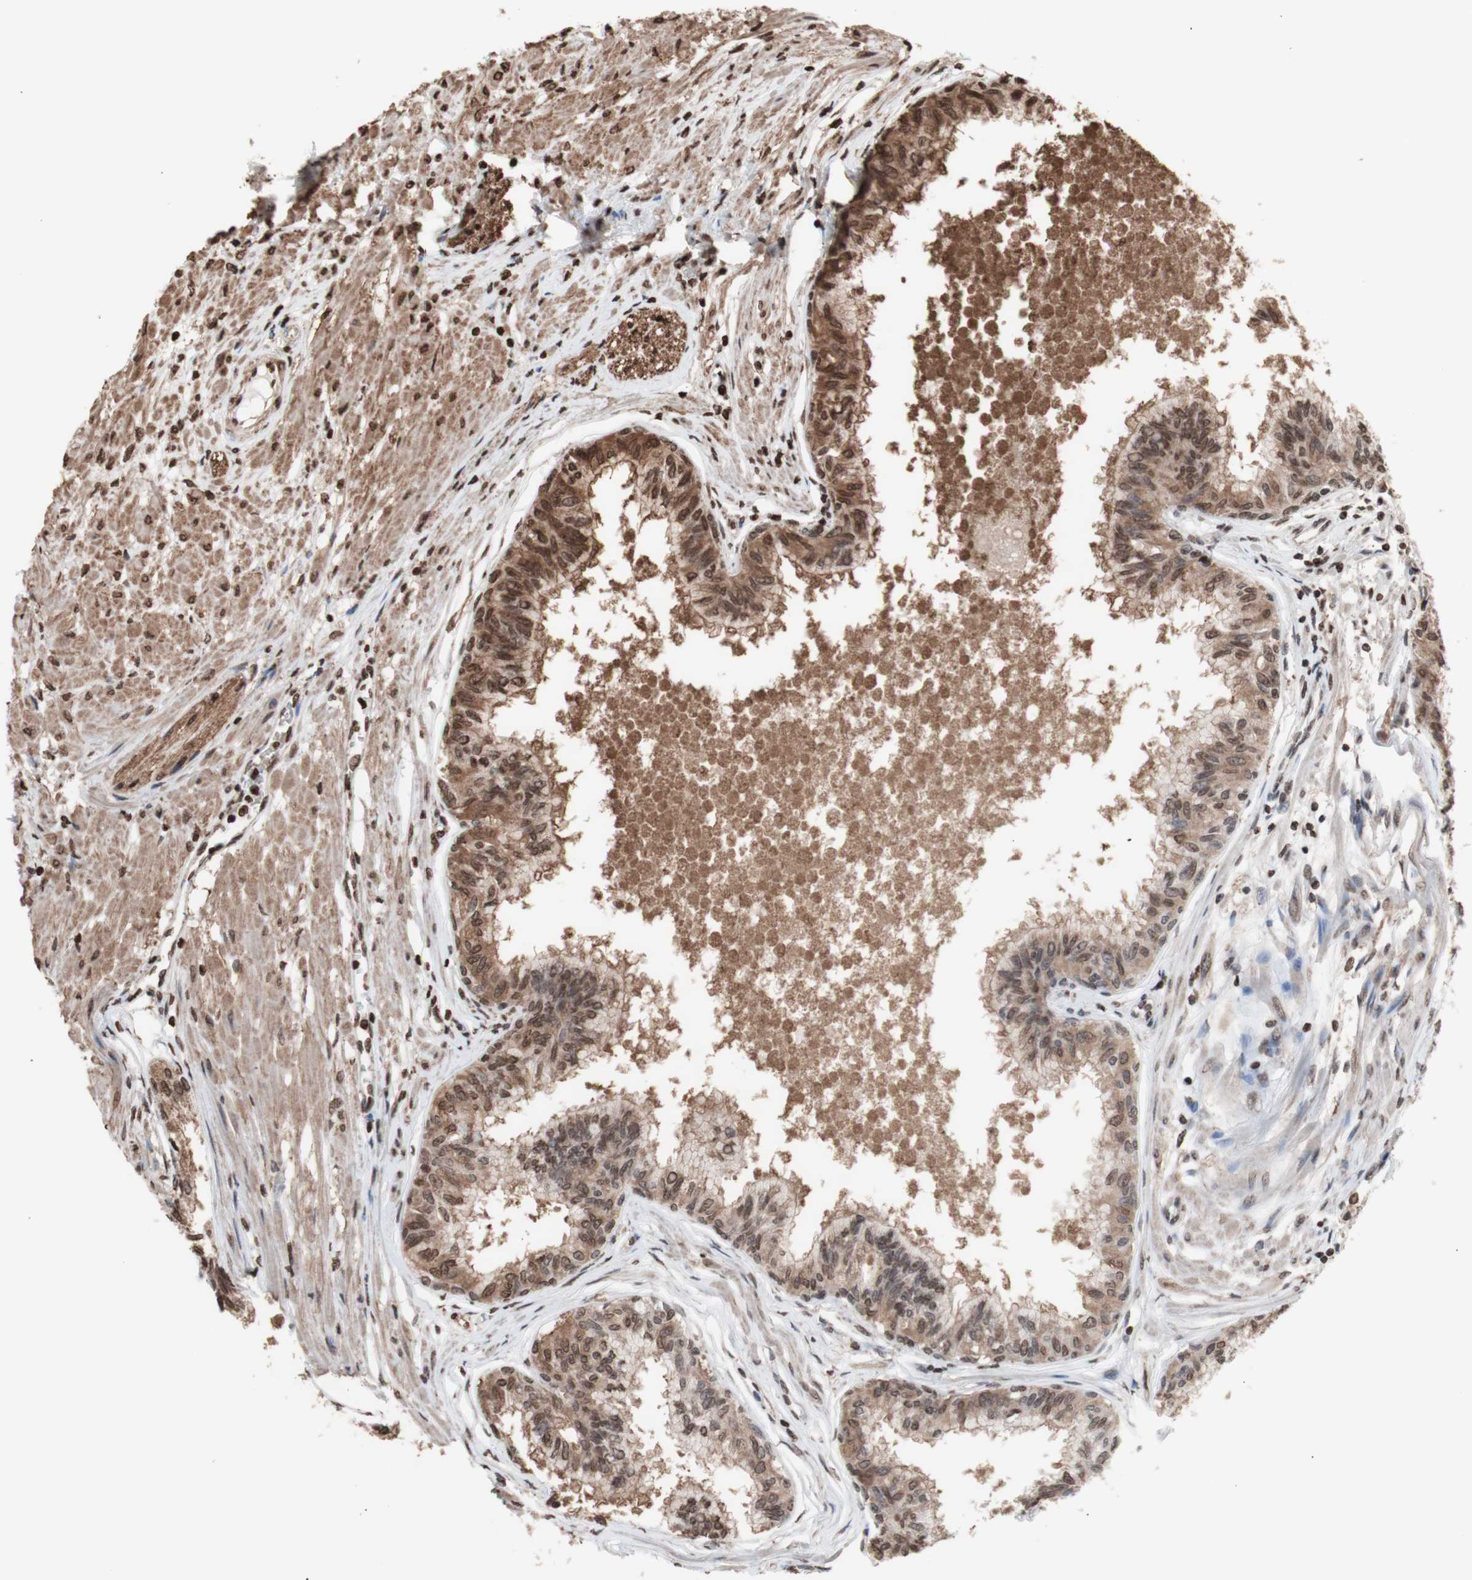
{"staining": {"intensity": "moderate", "quantity": ">75%", "location": "cytoplasmic/membranous,nuclear"}, "tissue": "prostate", "cell_type": "Glandular cells", "image_type": "normal", "snomed": [{"axis": "morphology", "description": "Normal tissue, NOS"}, {"axis": "topography", "description": "Prostate"}, {"axis": "topography", "description": "Seminal veicle"}], "caption": "Moderate cytoplasmic/membranous,nuclear expression is identified in about >75% of glandular cells in unremarkable prostate.", "gene": "SNAI2", "patient": {"sex": "male", "age": 60}}